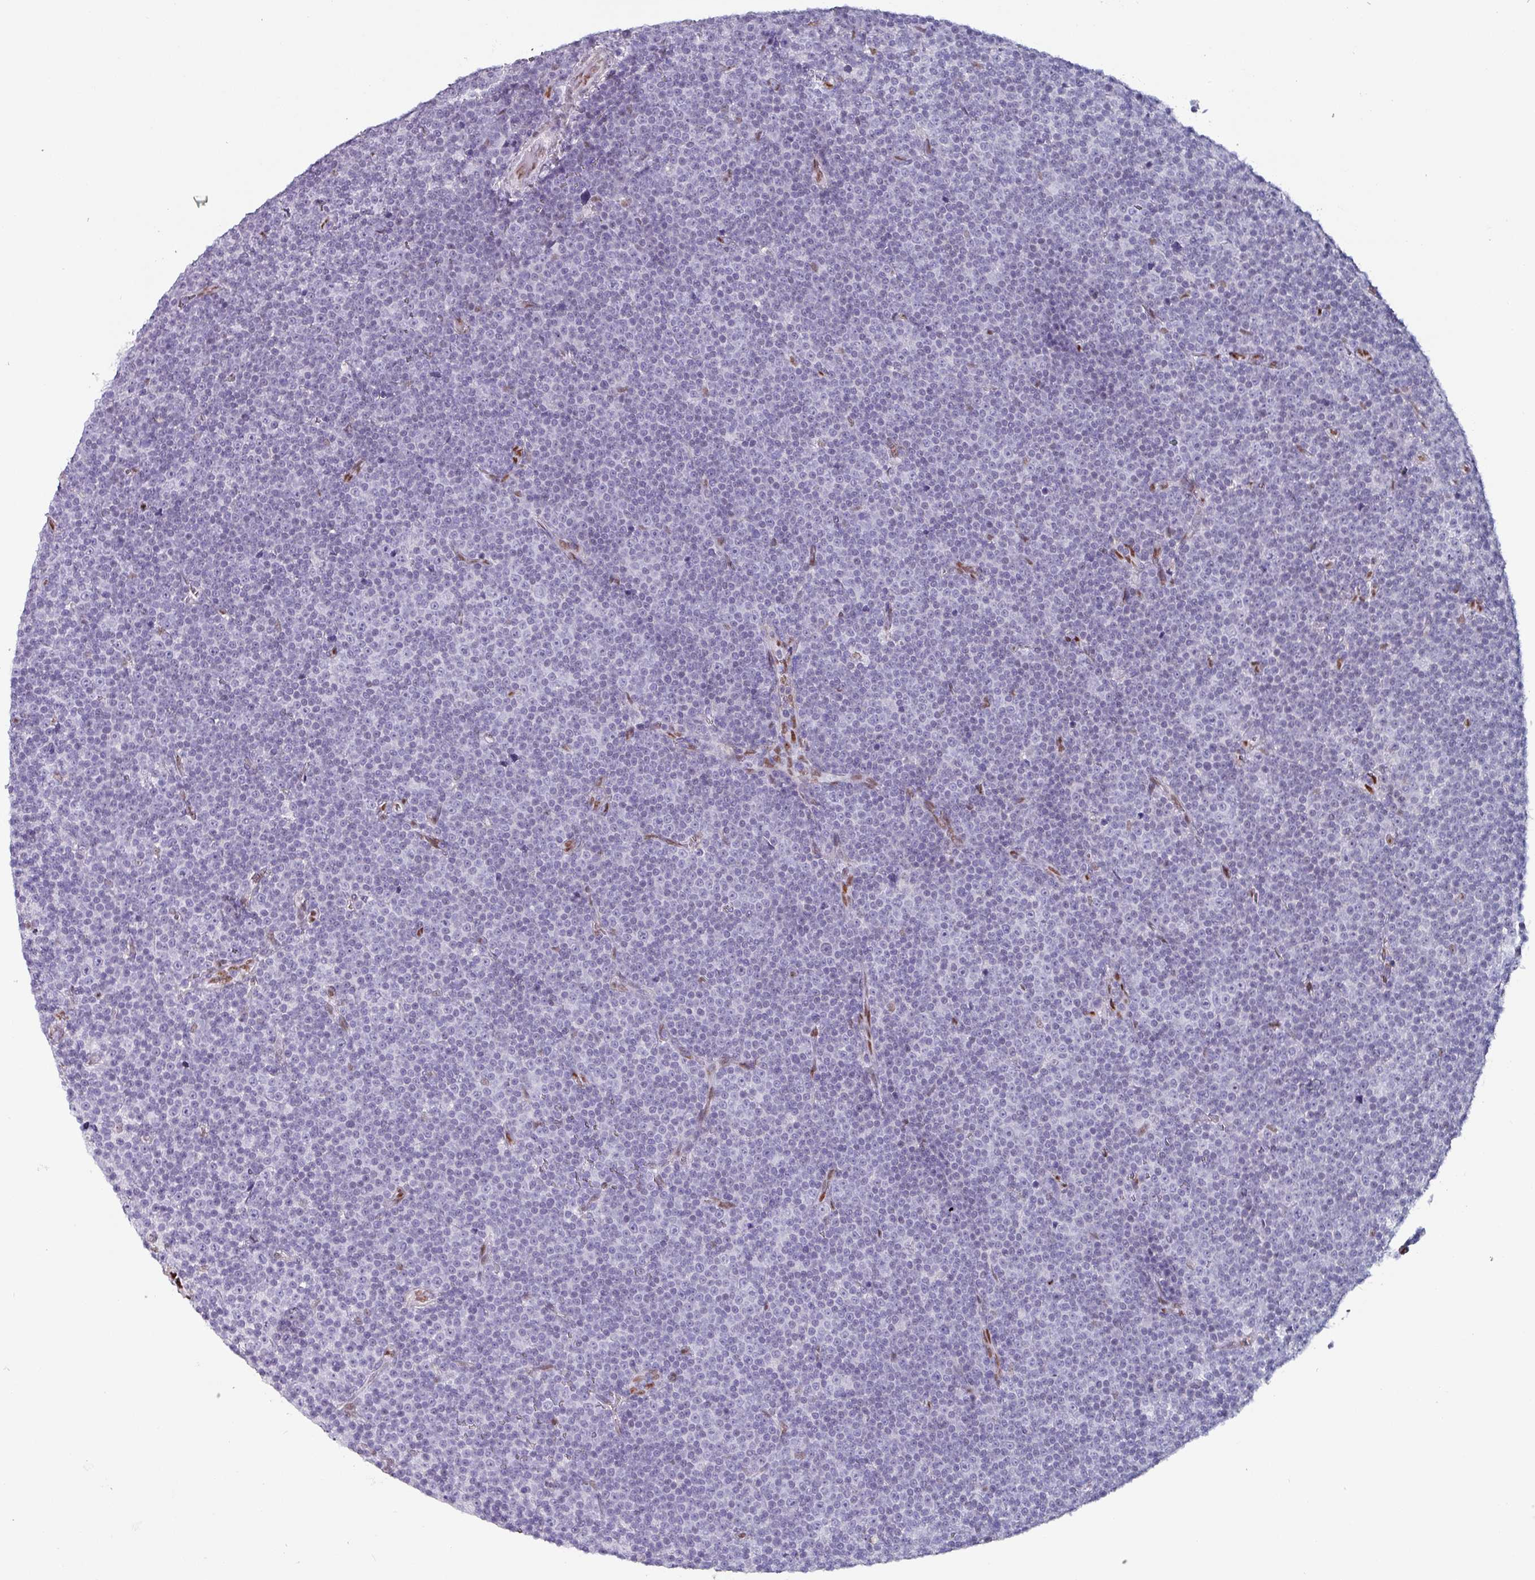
{"staining": {"intensity": "negative", "quantity": "none", "location": "none"}, "tissue": "lymphoma", "cell_type": "Tumor cells", "image_type": "cancer", "snomed": [{"axis": "morphology", "description": "Malignant lymphoma, non-Hodgkin's type, Low grade"}, {"axis": "topography", "description": "Lymph node"}], "caption": "This is a image of immunohistochemistry (IHC) staining of lymphoma, which shows no staining in tumor cells.", "gene": "ZNF816-ZNF321P", "patient": {"sex": "female", "age": 67}}